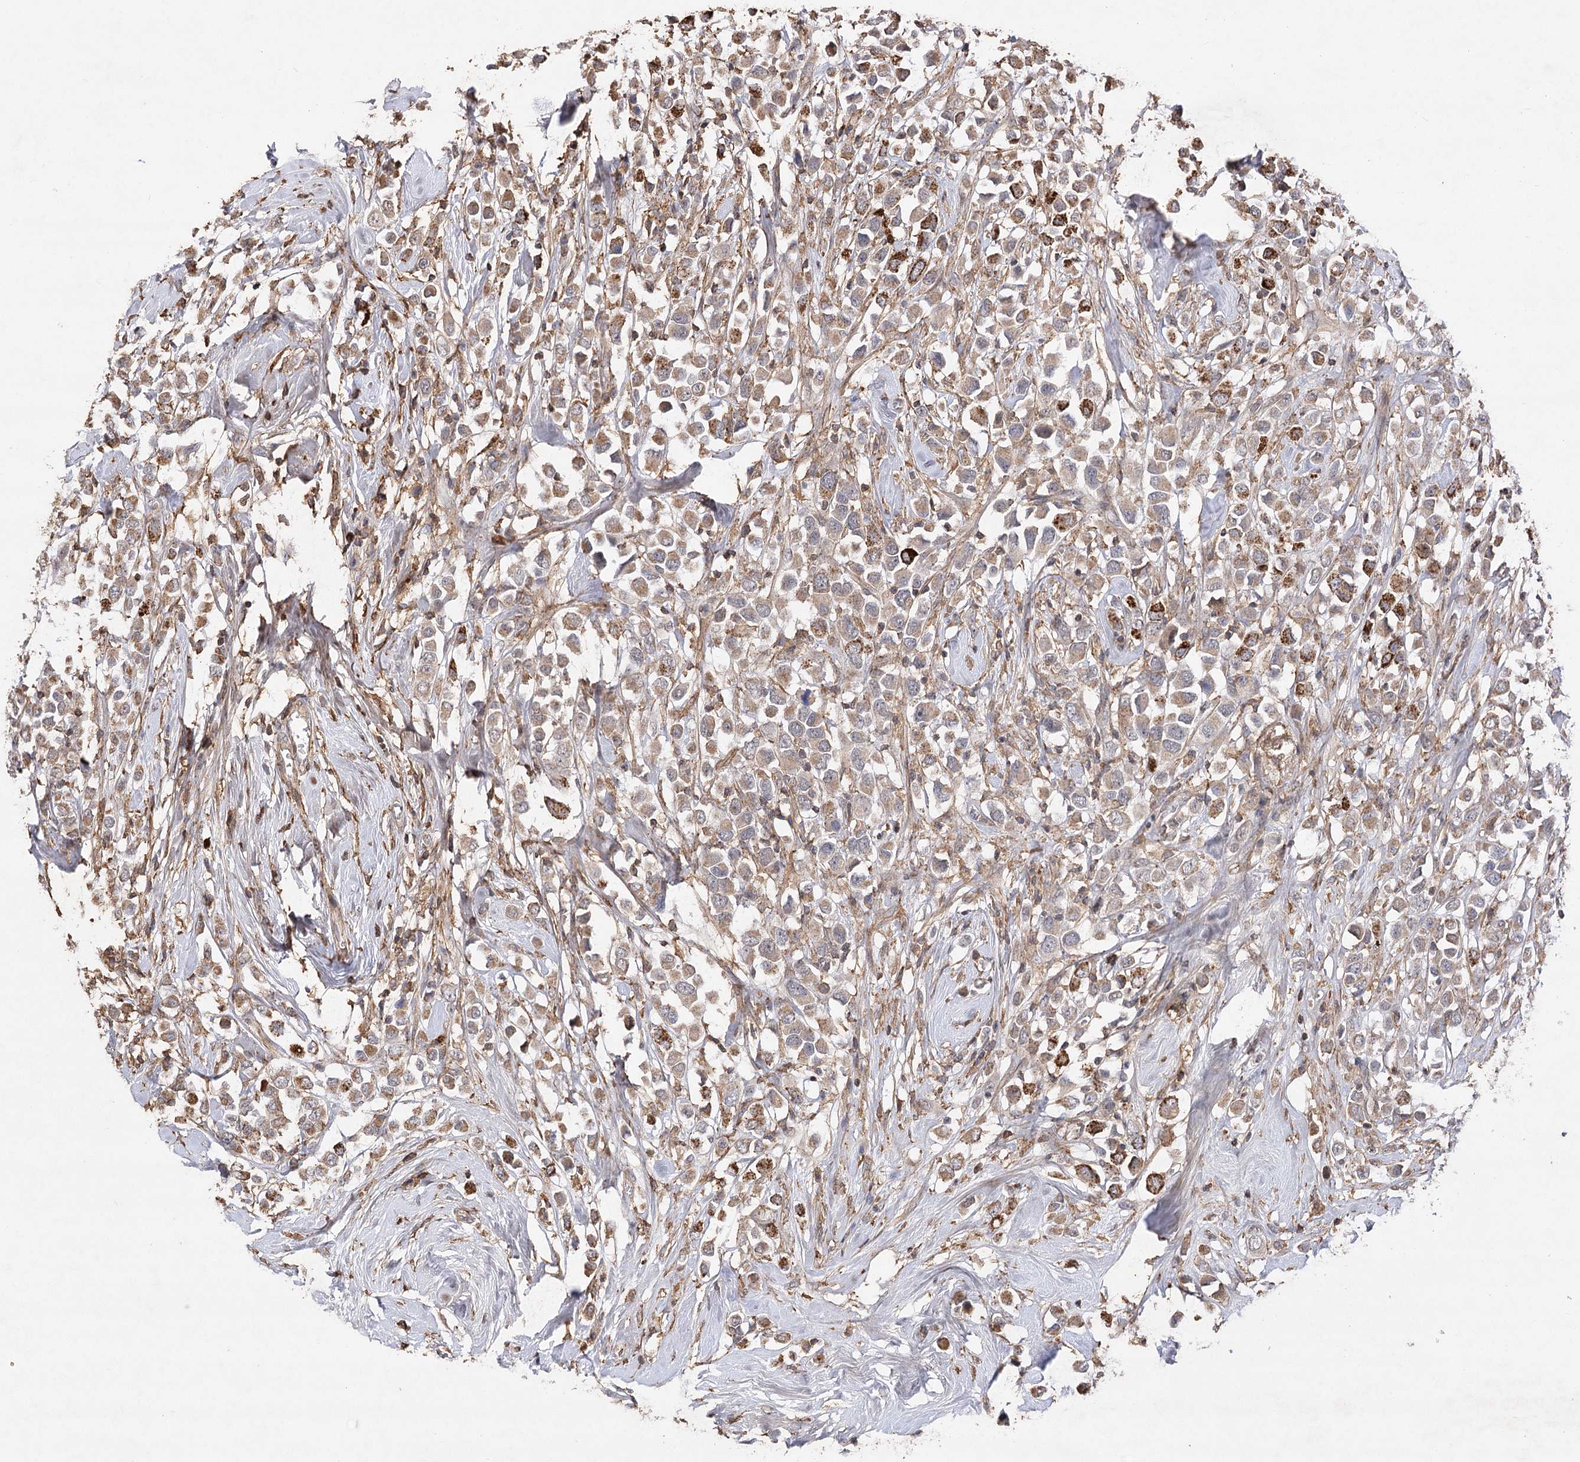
{"staining": {"intensity": "moderate", "quantity": ">75%", "location": "cytoplasmic/membranous"}, "tissue": "breast cancer", "cell_type": "Tumor cells", "image_type": "cancer", "snomed": [{"axis": "morphology", "description": "Duct carcinoma"}, {"axis": "topography", "description": "Breast"}], "caption": "Immunohistochemistry (IHC) photomicrograph of neoplastic tissue: human breast cancer (infiltrating ductal carcinoma) stained using IHC displays medium levels of moderate protein expression localized specifically in the cytoplasmic/membranous of tumor cells, appearing as a cytoplasmic/membranous brown color.", "gene": "OBSL1", "patient": {"sex": "female", "age": 61}}